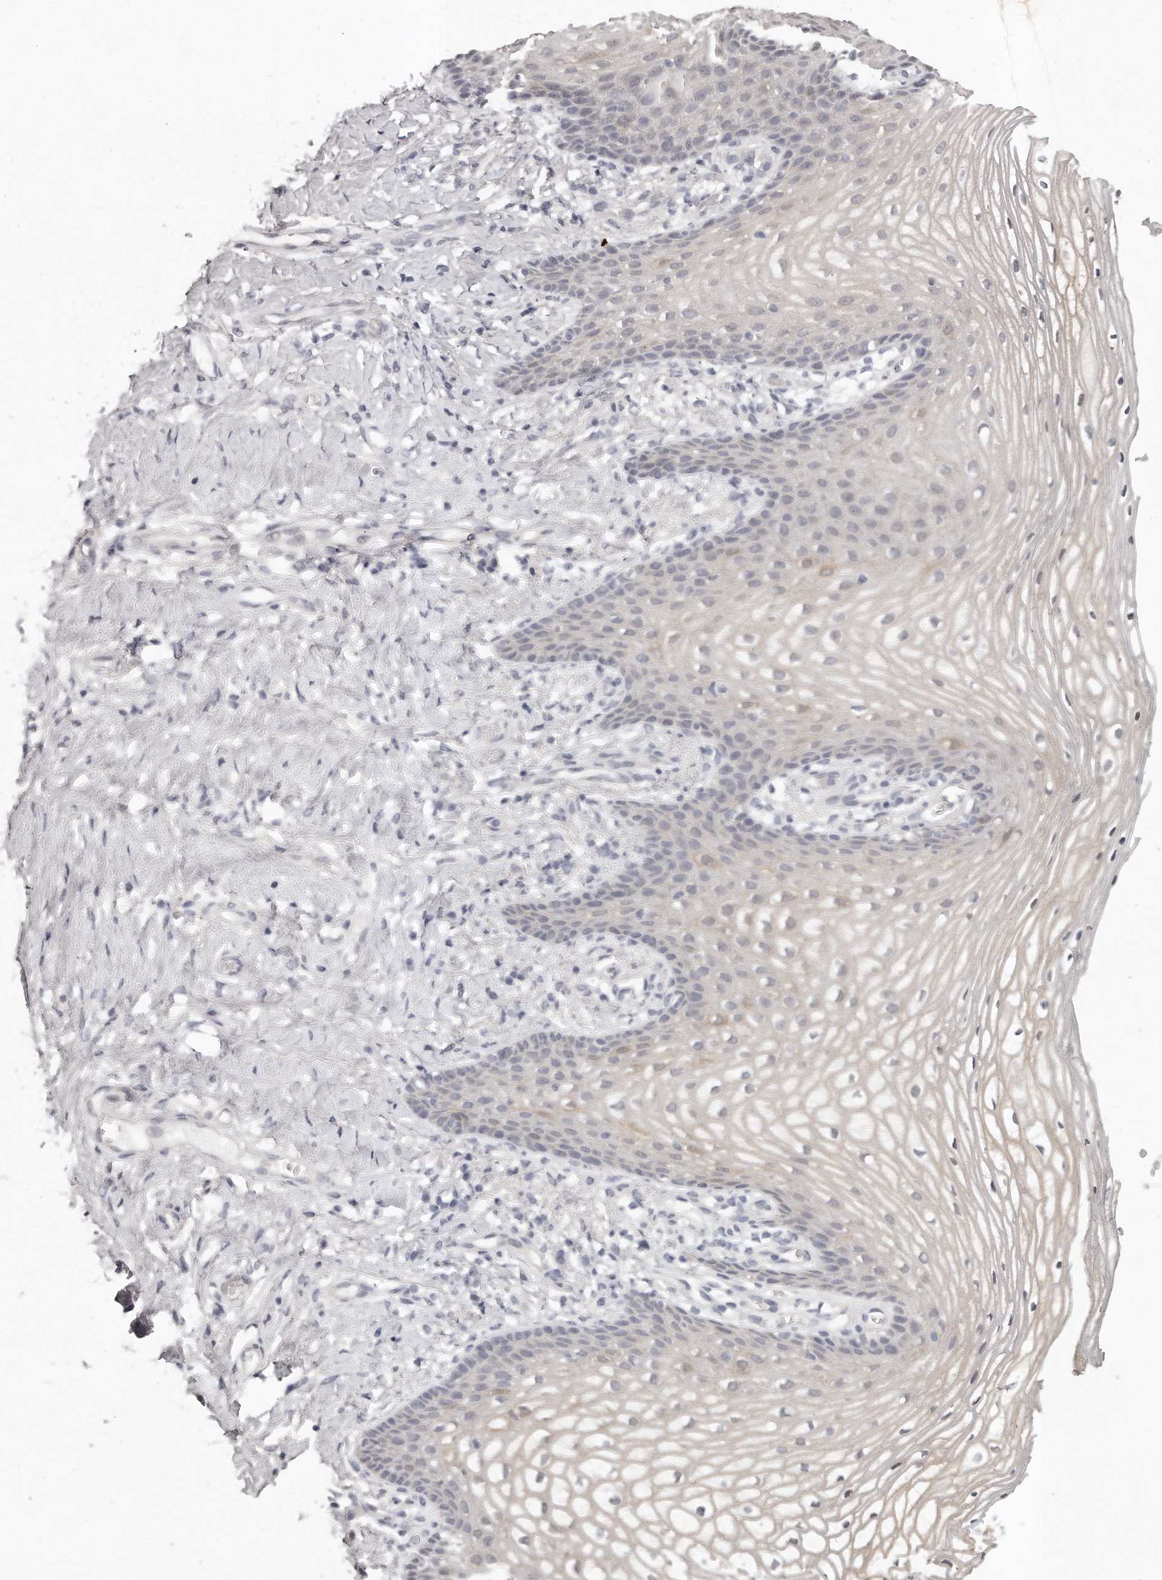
{"staining": {"intensity": "negative", "quantity": "none", "location": "none"}, "tissue": "vagina", "cell_type": "Squamous epithelial cells", "image_type": "normal", "snomed": [{"axis": "morphology", "description": "Normal tissue, NOS"}, {"axis": "topography", "description": "Vagina"}], "caption": "The IHC histopathology image has no significant positivity in squamous epithelial cells of vagina.", "gene": "GGCT", "patient": {"sex": "female", "age": 60}}